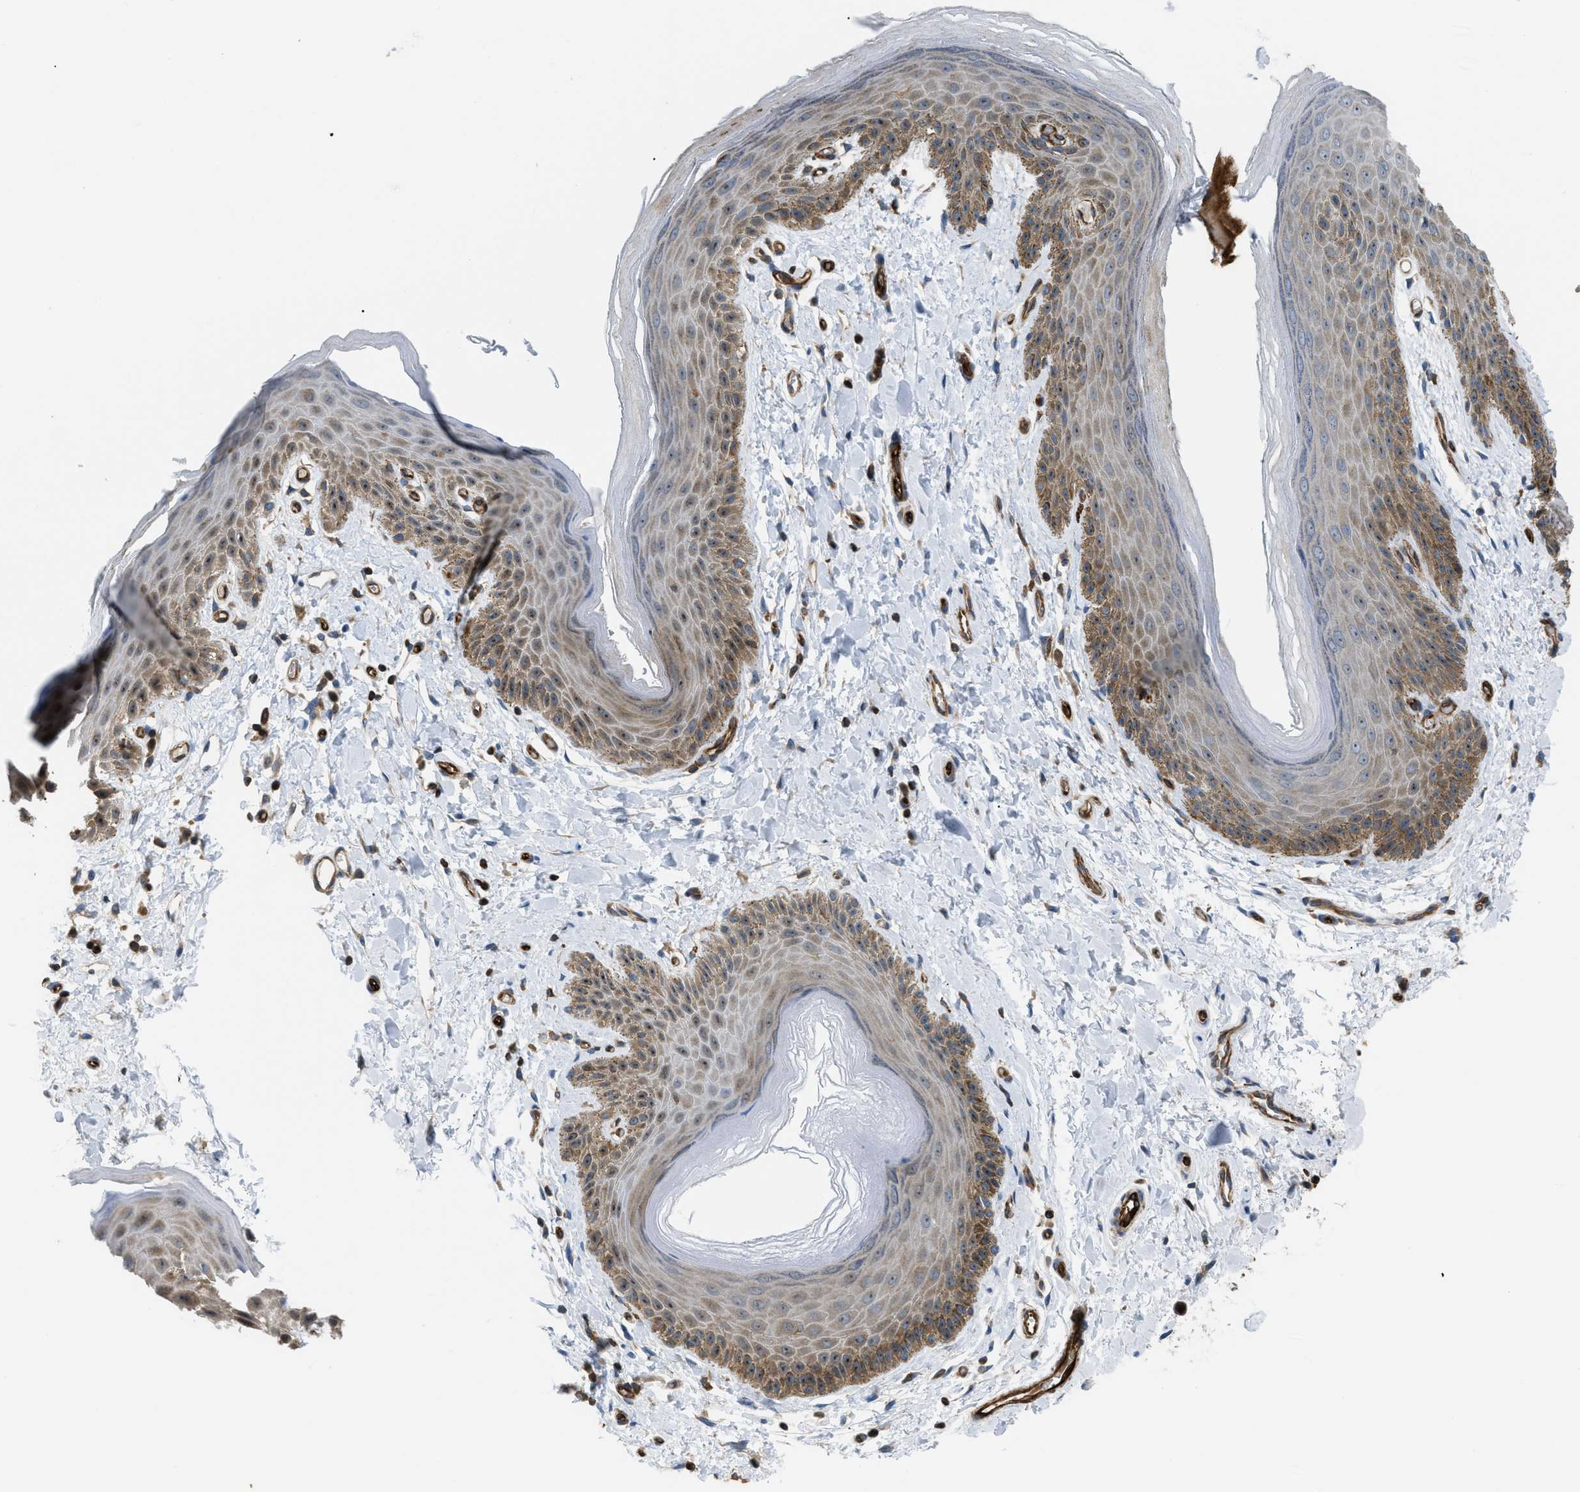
{"staining": {"intensity": "moderate", "quantity": "25%-75%", "location": "cytoplasmic/membranous"}, "tissue": "skin", "cell_type": "Epidermal cells", "image_type": "normal", "snomed": [{"axis": "morphology", "description": "Normal tissue, NOS"}, {"axis": "topography", "description": "Anal"}], "caption": "Immunohistochemical staining of benign skin displays moderate cytoplasmic/membranous protein positivity in approximately 25%-75% of epidermal cells.", "gene": "ATP2A3", "patient": {"sex": "male", "age": 44}}